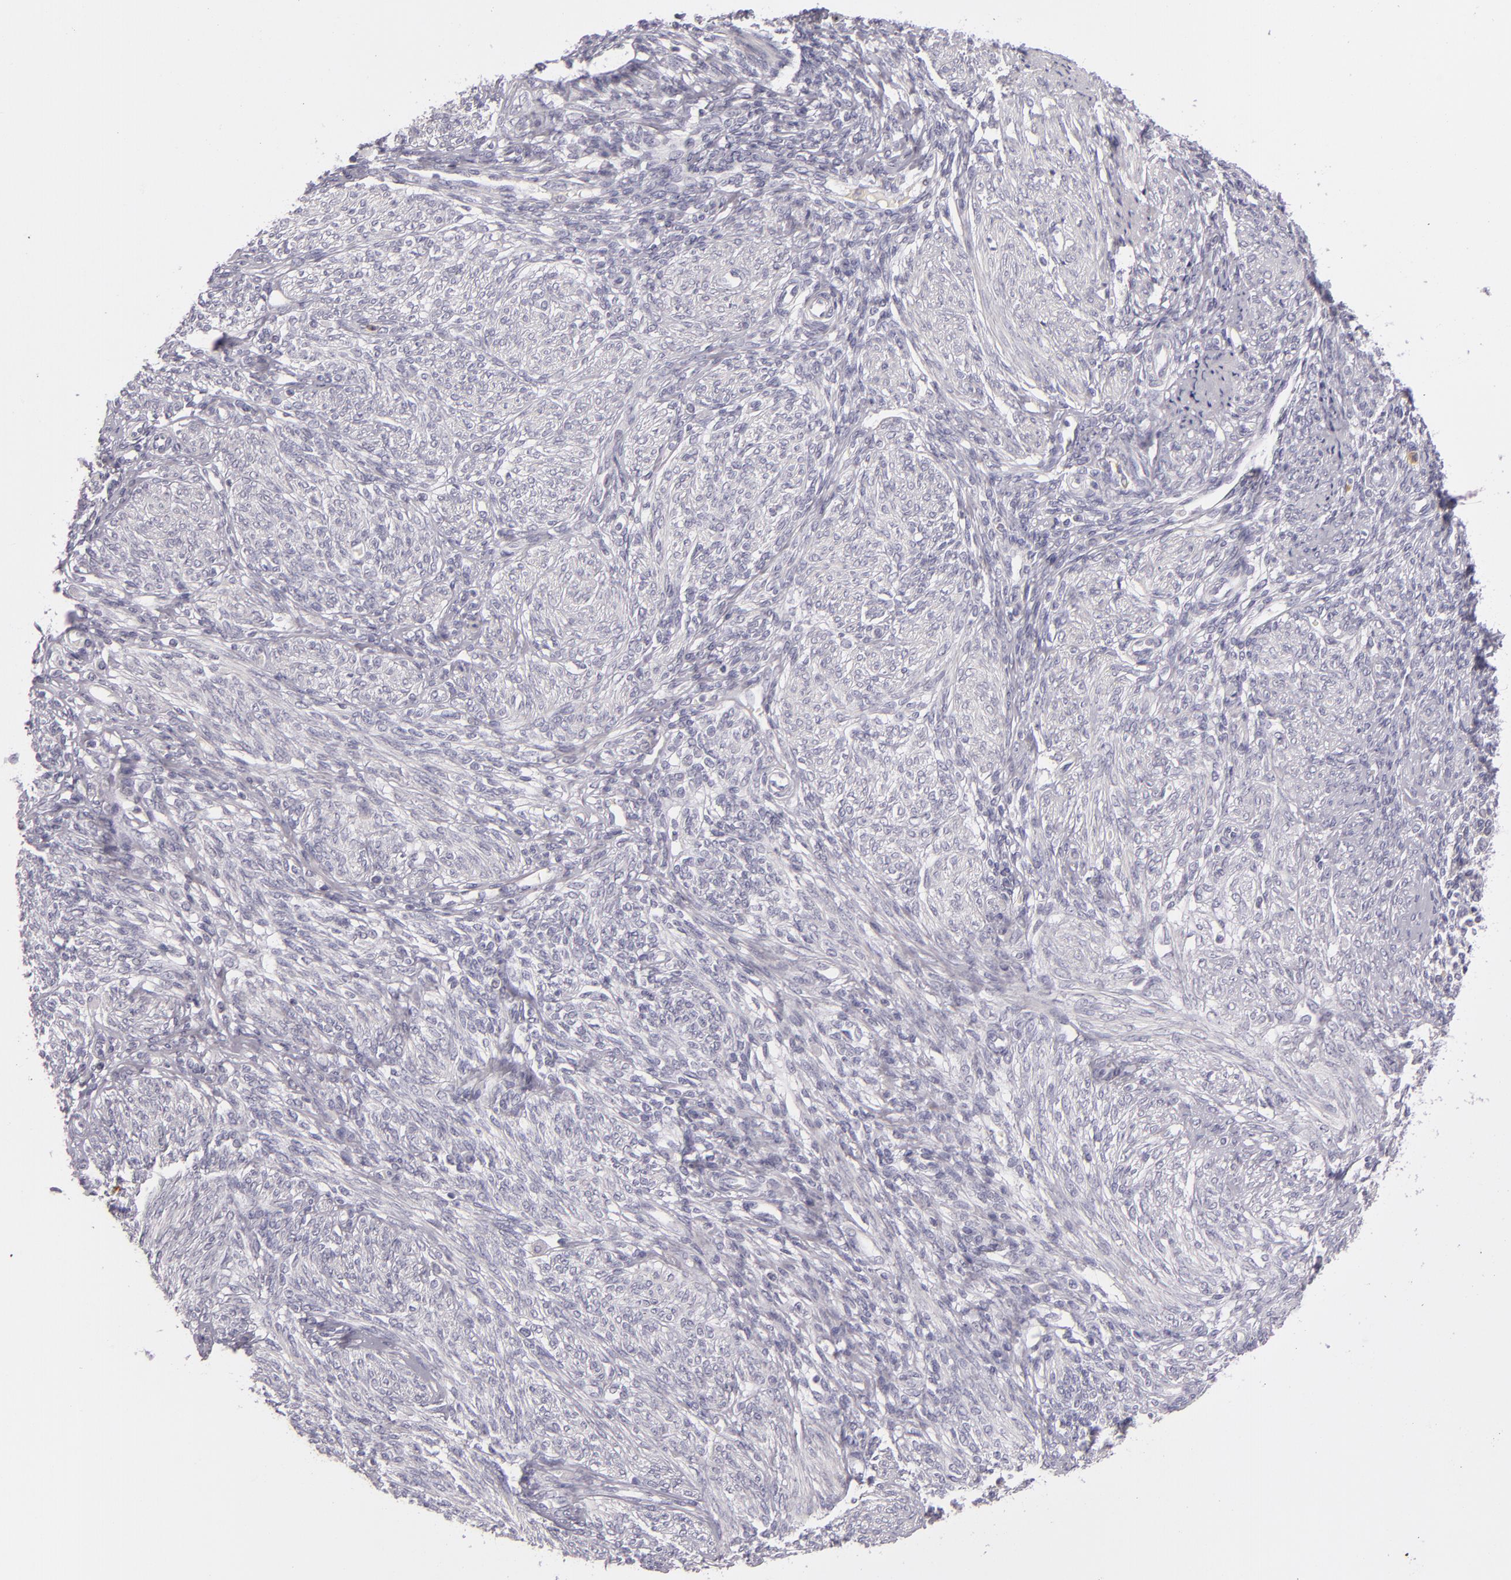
{"staining": {"intensity": "negative", "quantity": "none", "location": "none"}, "tissue": "endometrium", "cell_type": "Cells in endometrial stroma", "image_type": "normal", "snomed": [{"axis": "morphology", "description": "Normal tissue, NOS"}, {"axis": "topography", "description": "Endometrium"}], "caption": "A photomicrograph of human endometrium is negative for staining in cells in endometrial stroma.", "gene": "FAM181A", "patient": {"sex": "female", "age": 82}}